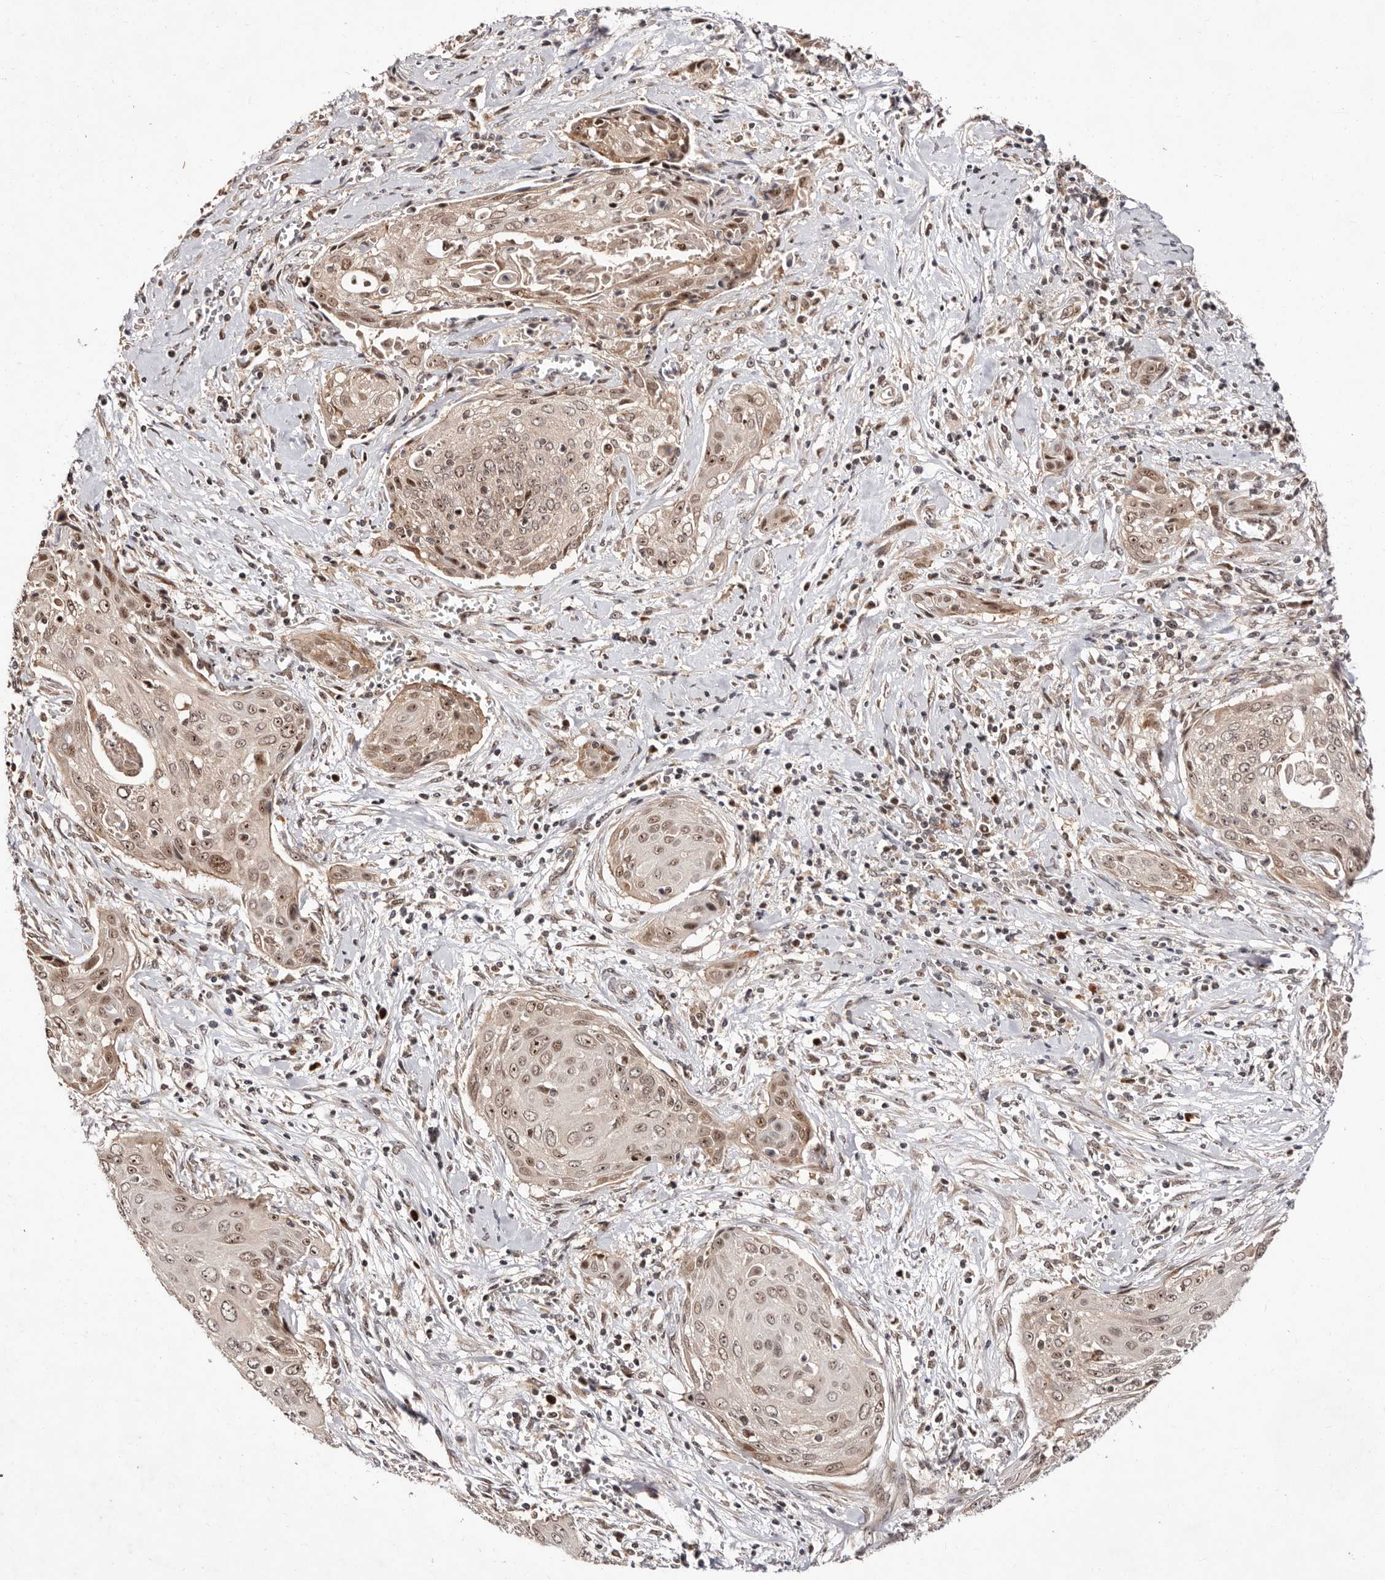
{"staining": {"intensity": "moderate", "quantity": ">75%", "location": "cytoplasmic/membranous,nuclear"}, "tissue": "cervical cancer", "cell_type": "Tumor cells", "image_type": "cancer", "snomed": [{"axis": "morphology", "description": "Squamous cell carcinoma, NOS"}, {"axis": "topography", "description": "Cervix"}], "caption": "This histopathology image exhibits immunohistochemistry (IHC) staining of human cervical cancer, with medium moderate cytoplasmic/membranous and nuclear staining in approximately >75% of tumor cells.", "gene": "APOL6", "patient": {"sex": "female", "age": 55}}